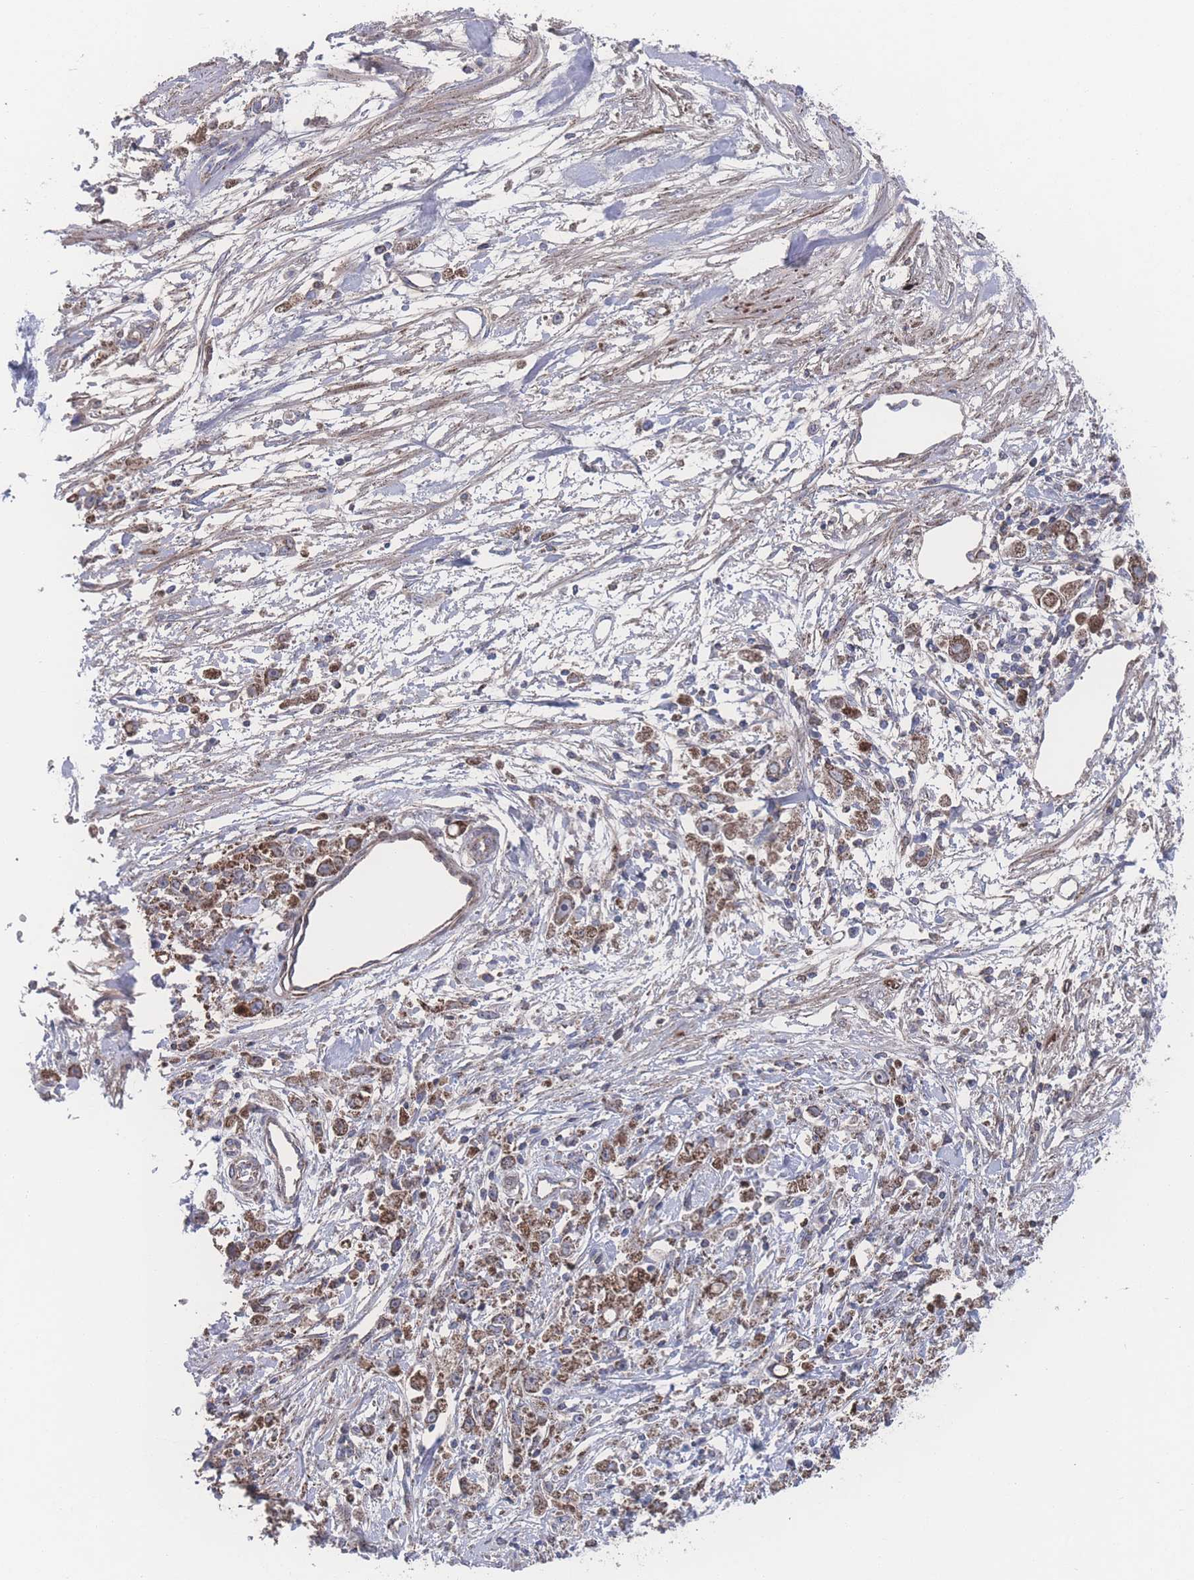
{"staining": {"intensity": "strong", "quantity": ">75%", "location": "cytoplasmic/membranous"}, "tissue": "stomach cancer", "cell_type": "Tumor cells", "image_type": "cancer", "snomed": [{"axis": "morphology", "description": "Adenocarcinoma, NOS"}, {"axis": "topography", "description": "Stomach"}], "caption": "IHC of human stomach cancer demonstrates high levels of strong cytoplasmic/membranous expression in approximately >75% of tumor cells.", "gene": "PEX14", "patient": {"sex": "female", "age": 59}}